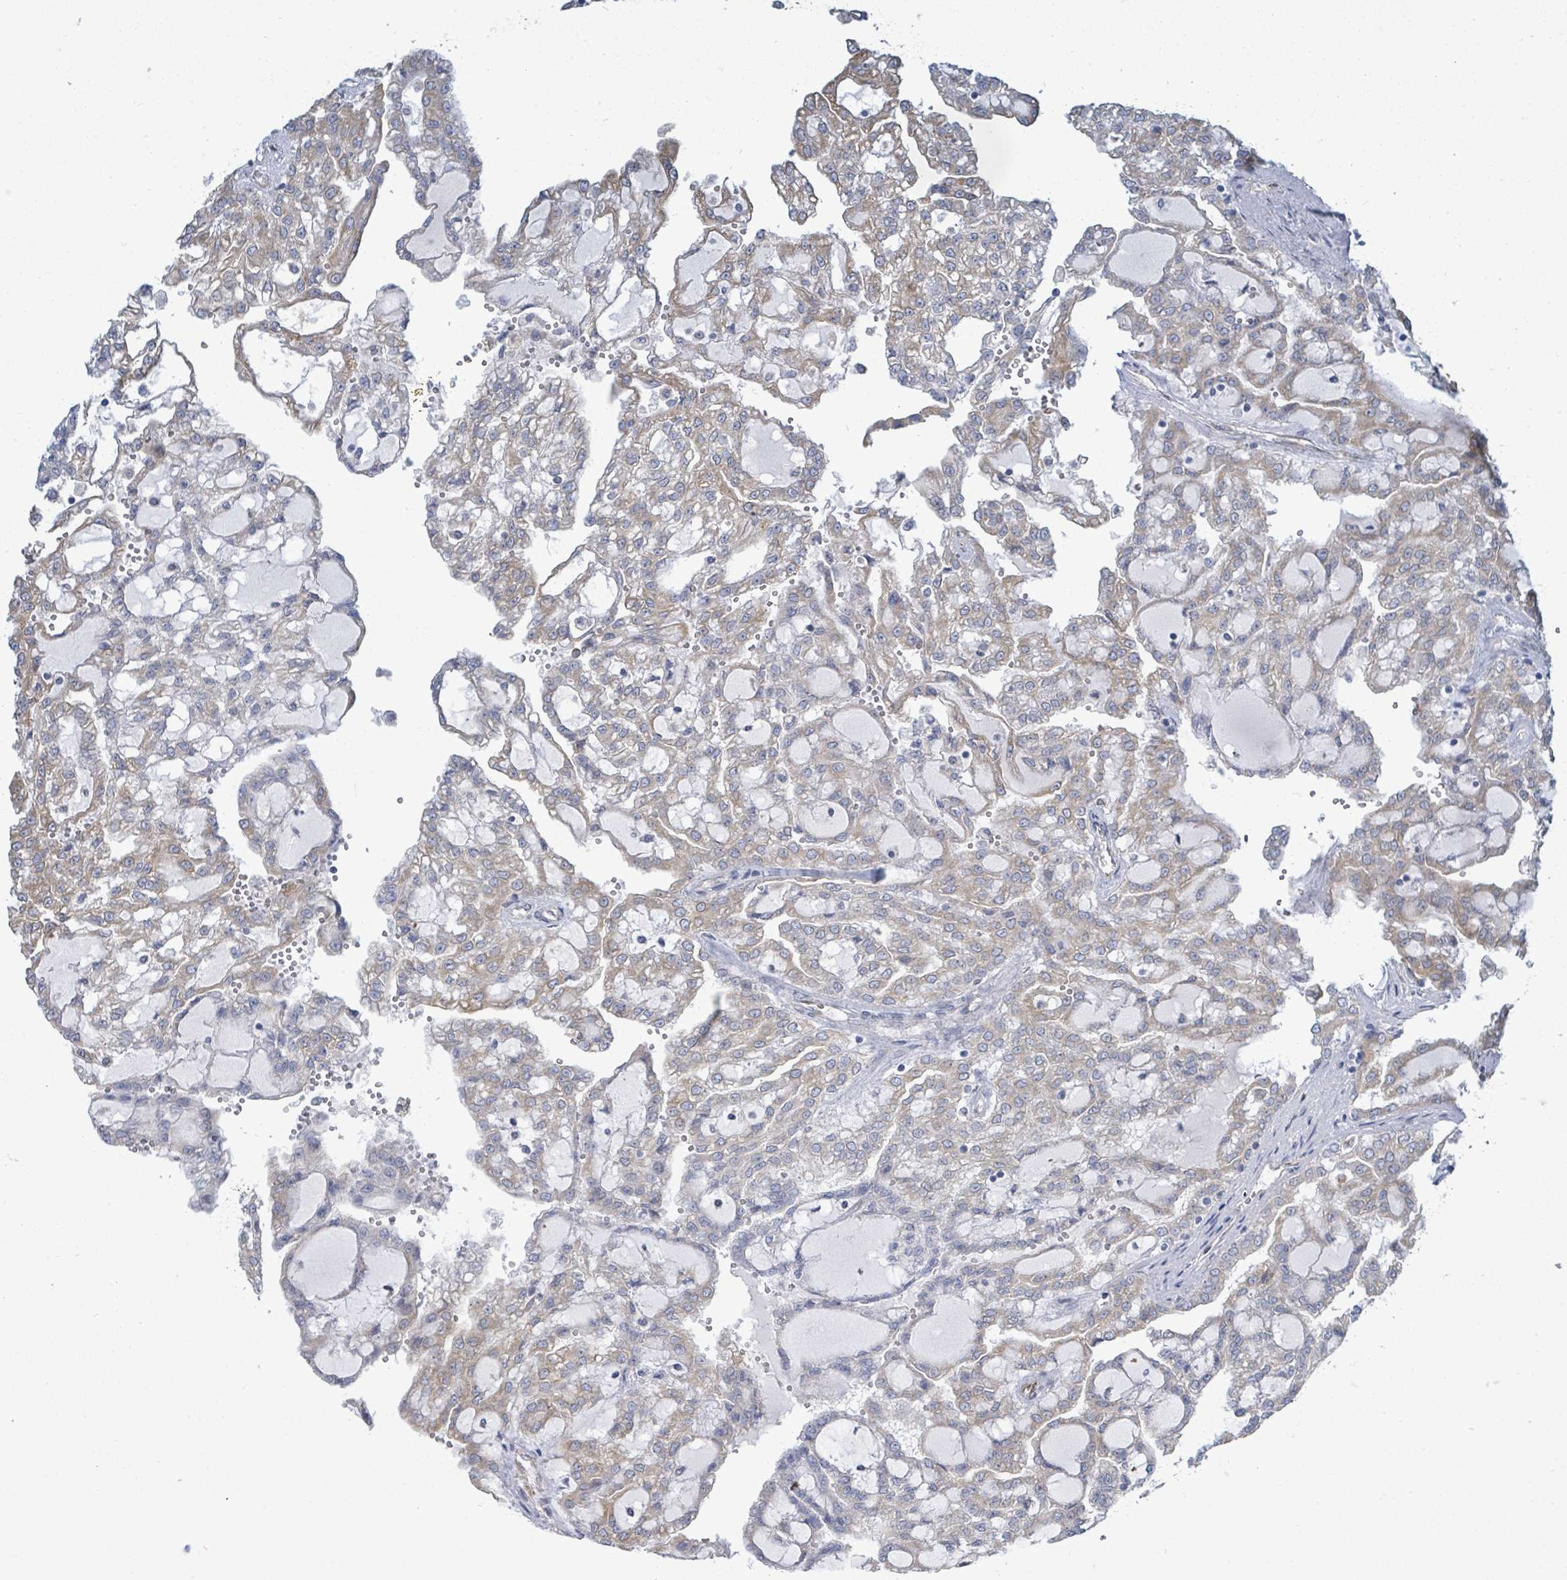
{"staining": {"intensity": "weak", "quantity": "25%-75%", "location": "cytoplasmic/membranous"}, "tissue": "renal cancer", "cell_type": "Tumor cells", "image_type": "cancer", "snomed": [{"axis": "morphology", "description": "Adenocarcinoma, NOS"}, {"axis": "topography", "description": "Kidney"}], "caption": "Protein analysis of renal cancer (adenocarcinoma) tissue demonstrates weak cytoplasmic/membranous expression in approximately 25%-75% of tumor cells.", "gene": "SIRPB1", "patient": {"sex": "male", "age": 63}}